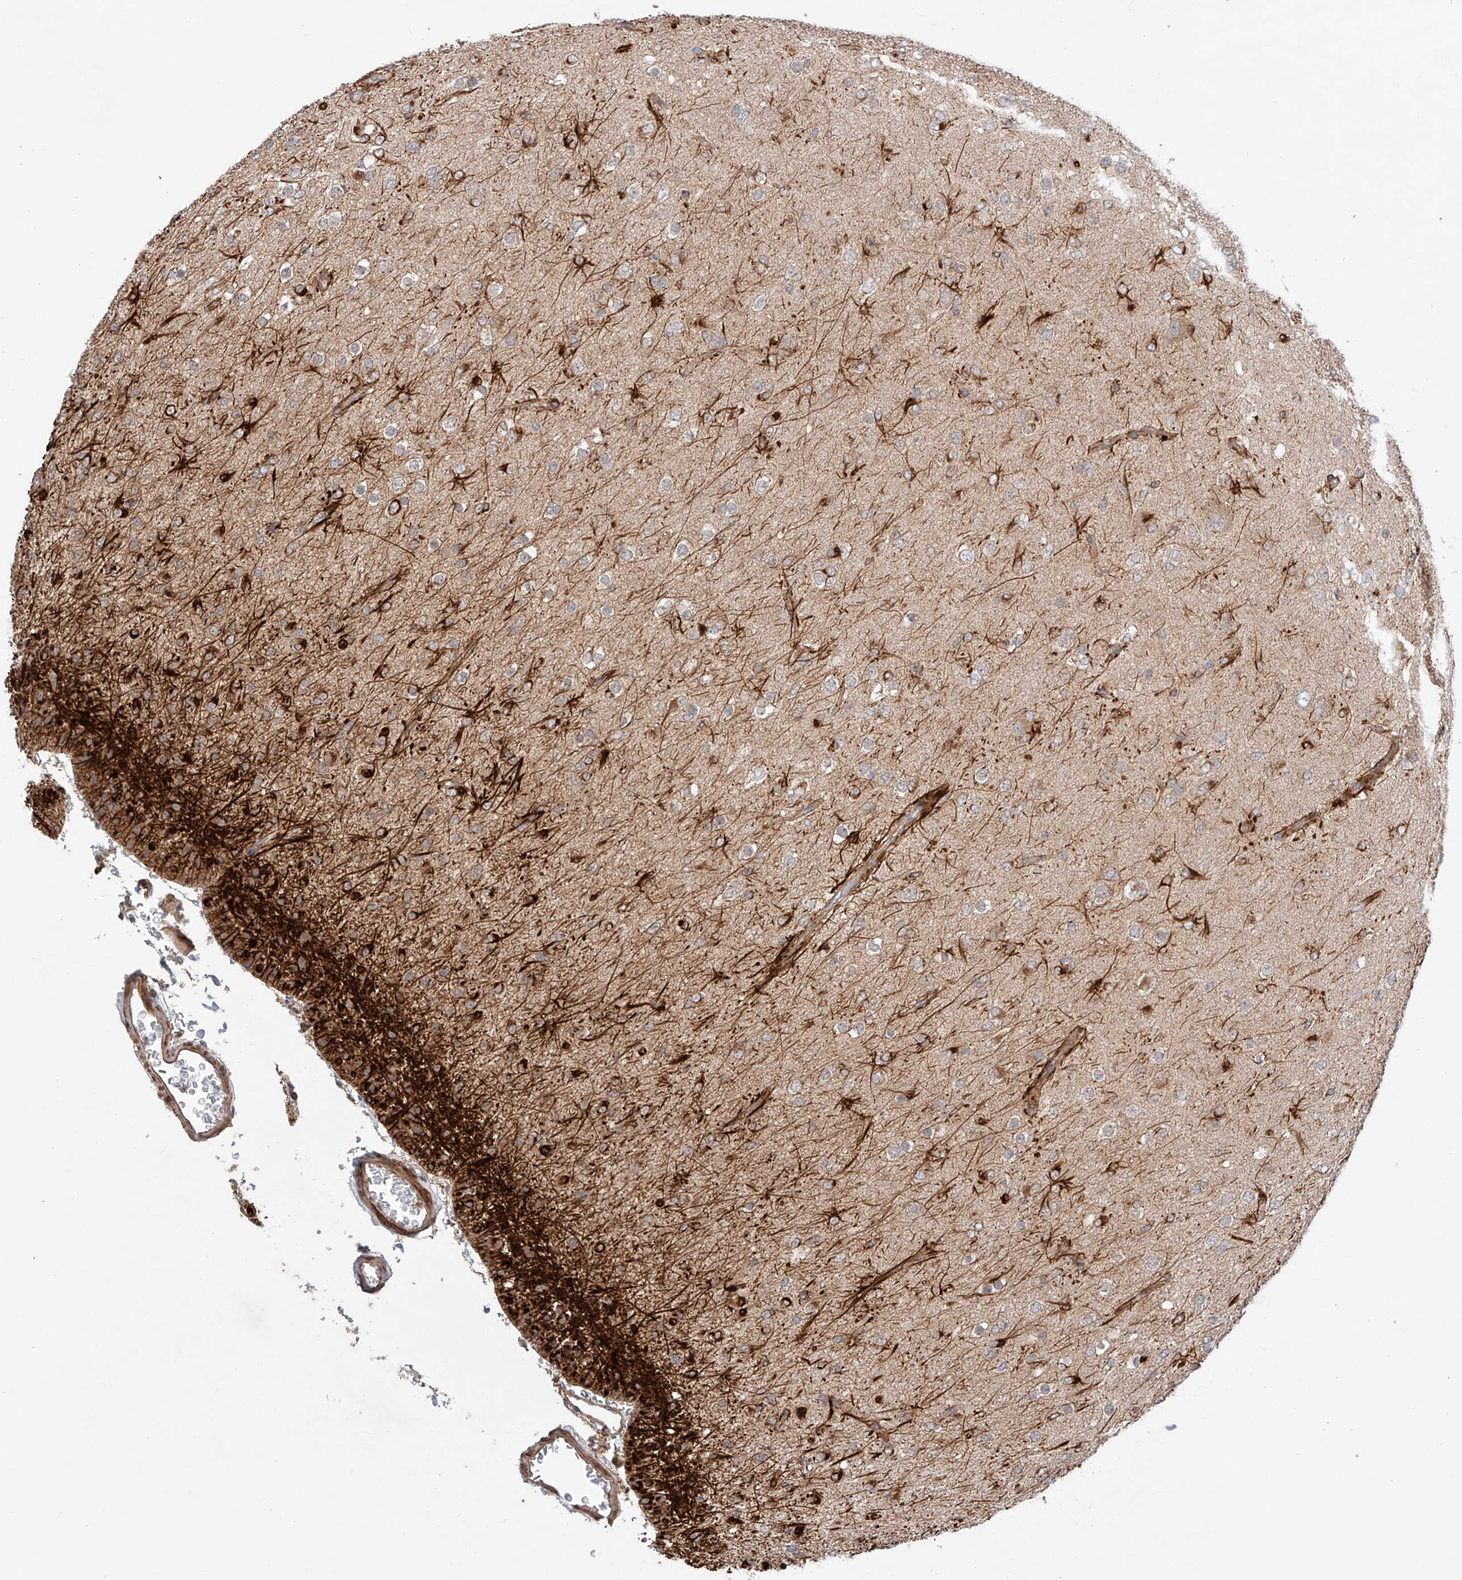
{"staining": {"intensity": "negative", "quantity": "none", "location": "none"}, "tissue": "glioma", "cell_type": "Tumor cells", "image_type": "cancer", "snomed": [{"axis": "morphology", "description": "Glioma, malignant, Low grade"}, {"axis": "topography", "description": "Brain"}], "caption": "Tumor cells show no significant protein expression in low-grade glioma (malignant). (DAB IHC with hematoxylin counter stain).", "gene": "IGSF22", "patient": {"sex": "male", "age": 65}}